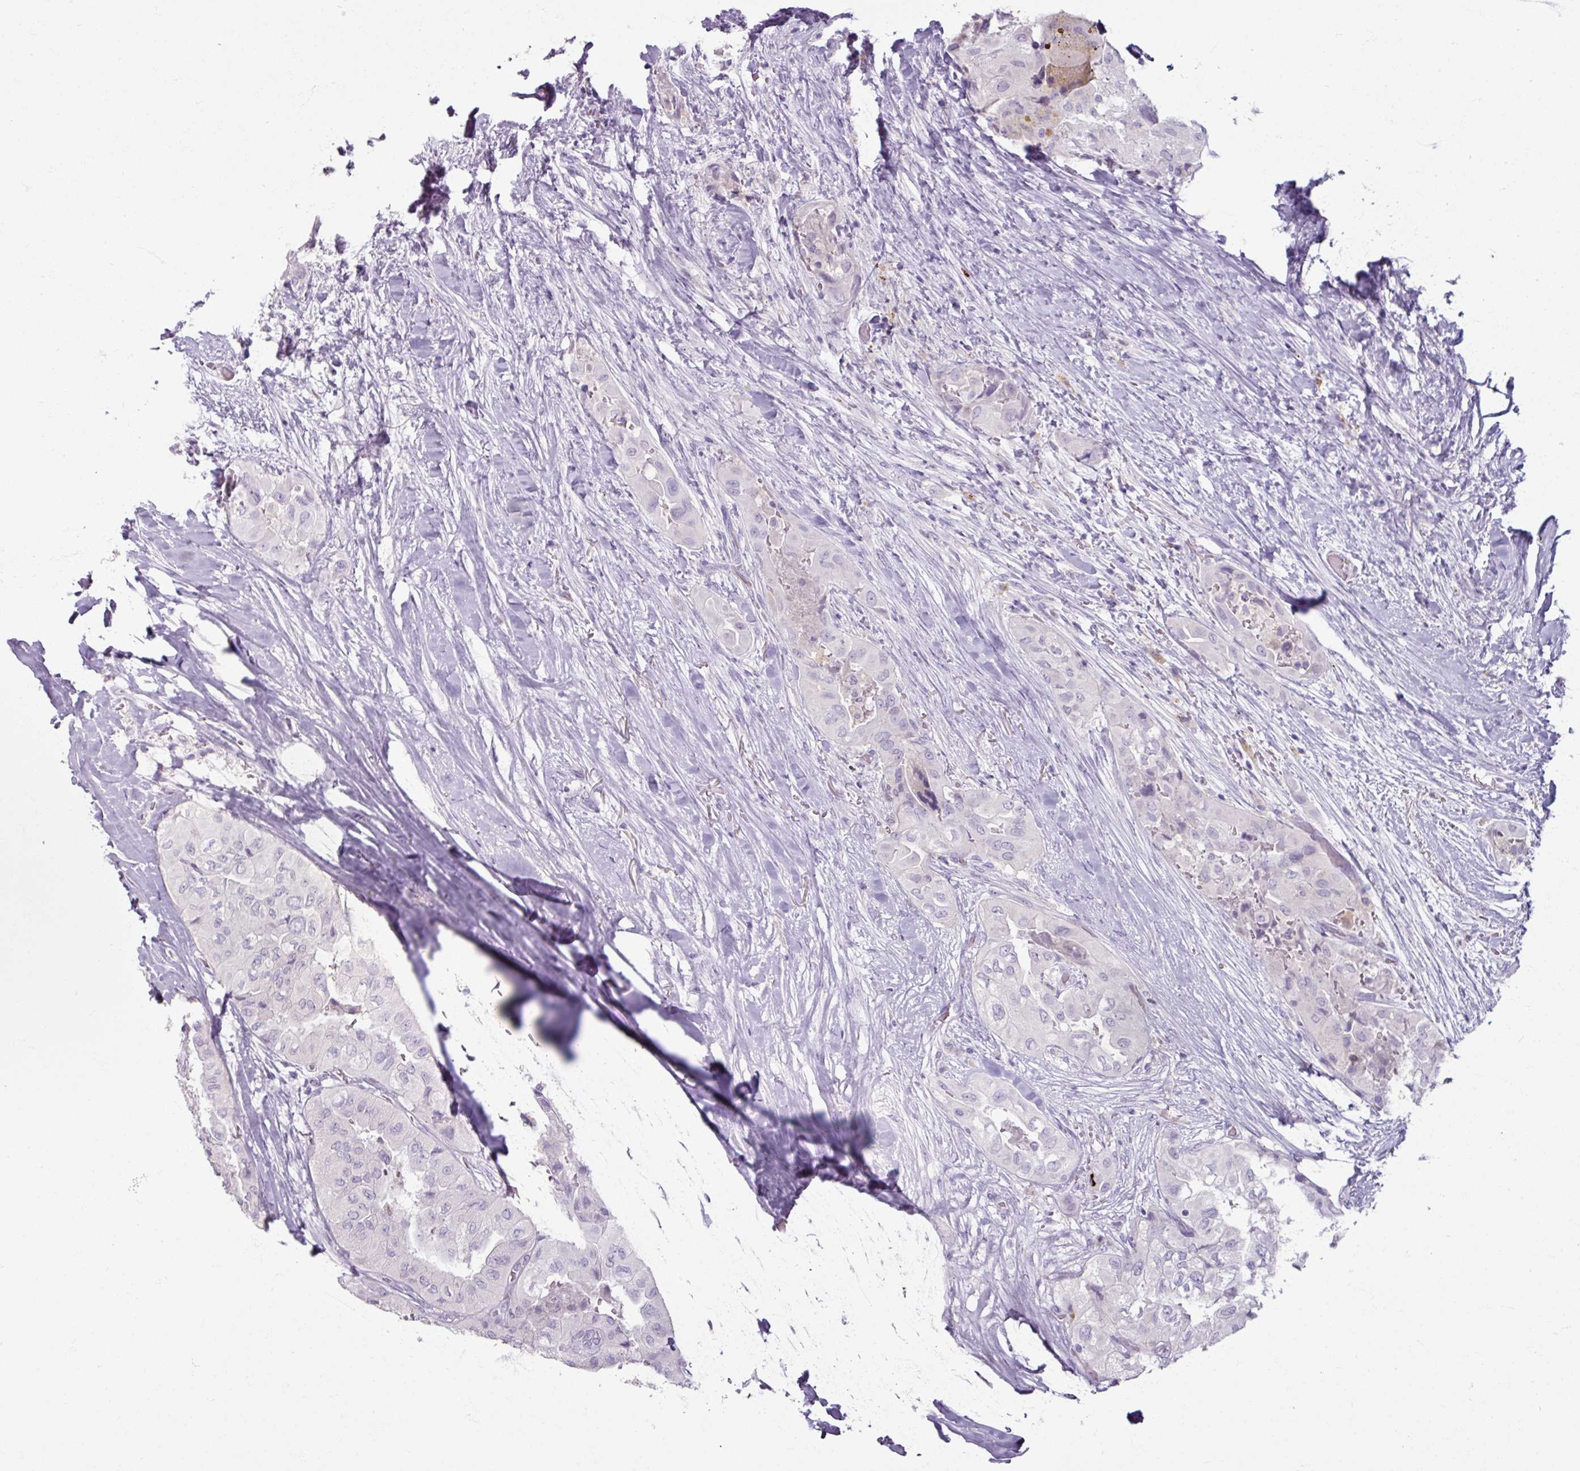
{"staining": {"intensity": "negative", "quantity": "none", "location": "none"}, "tissue": "thyroid cancer", "cell_type": "Tumor cells", "image_type": "cancer", "snomed": [{"axis": "morphology", "description": "Normal tissue, NOS"}, {"axis": "morphology", "description": "Papillary adenocarcinoma, NOS"}, {"axis": "topography", "description": "Thyroid gland"}], "caption": "This is an IHC image of thyroid cancer (papillary adenocarcinoma). There is no expression in tumor cells.", "gene": "SLC27A5", "patient": {"sex": "female", "age": 59}}